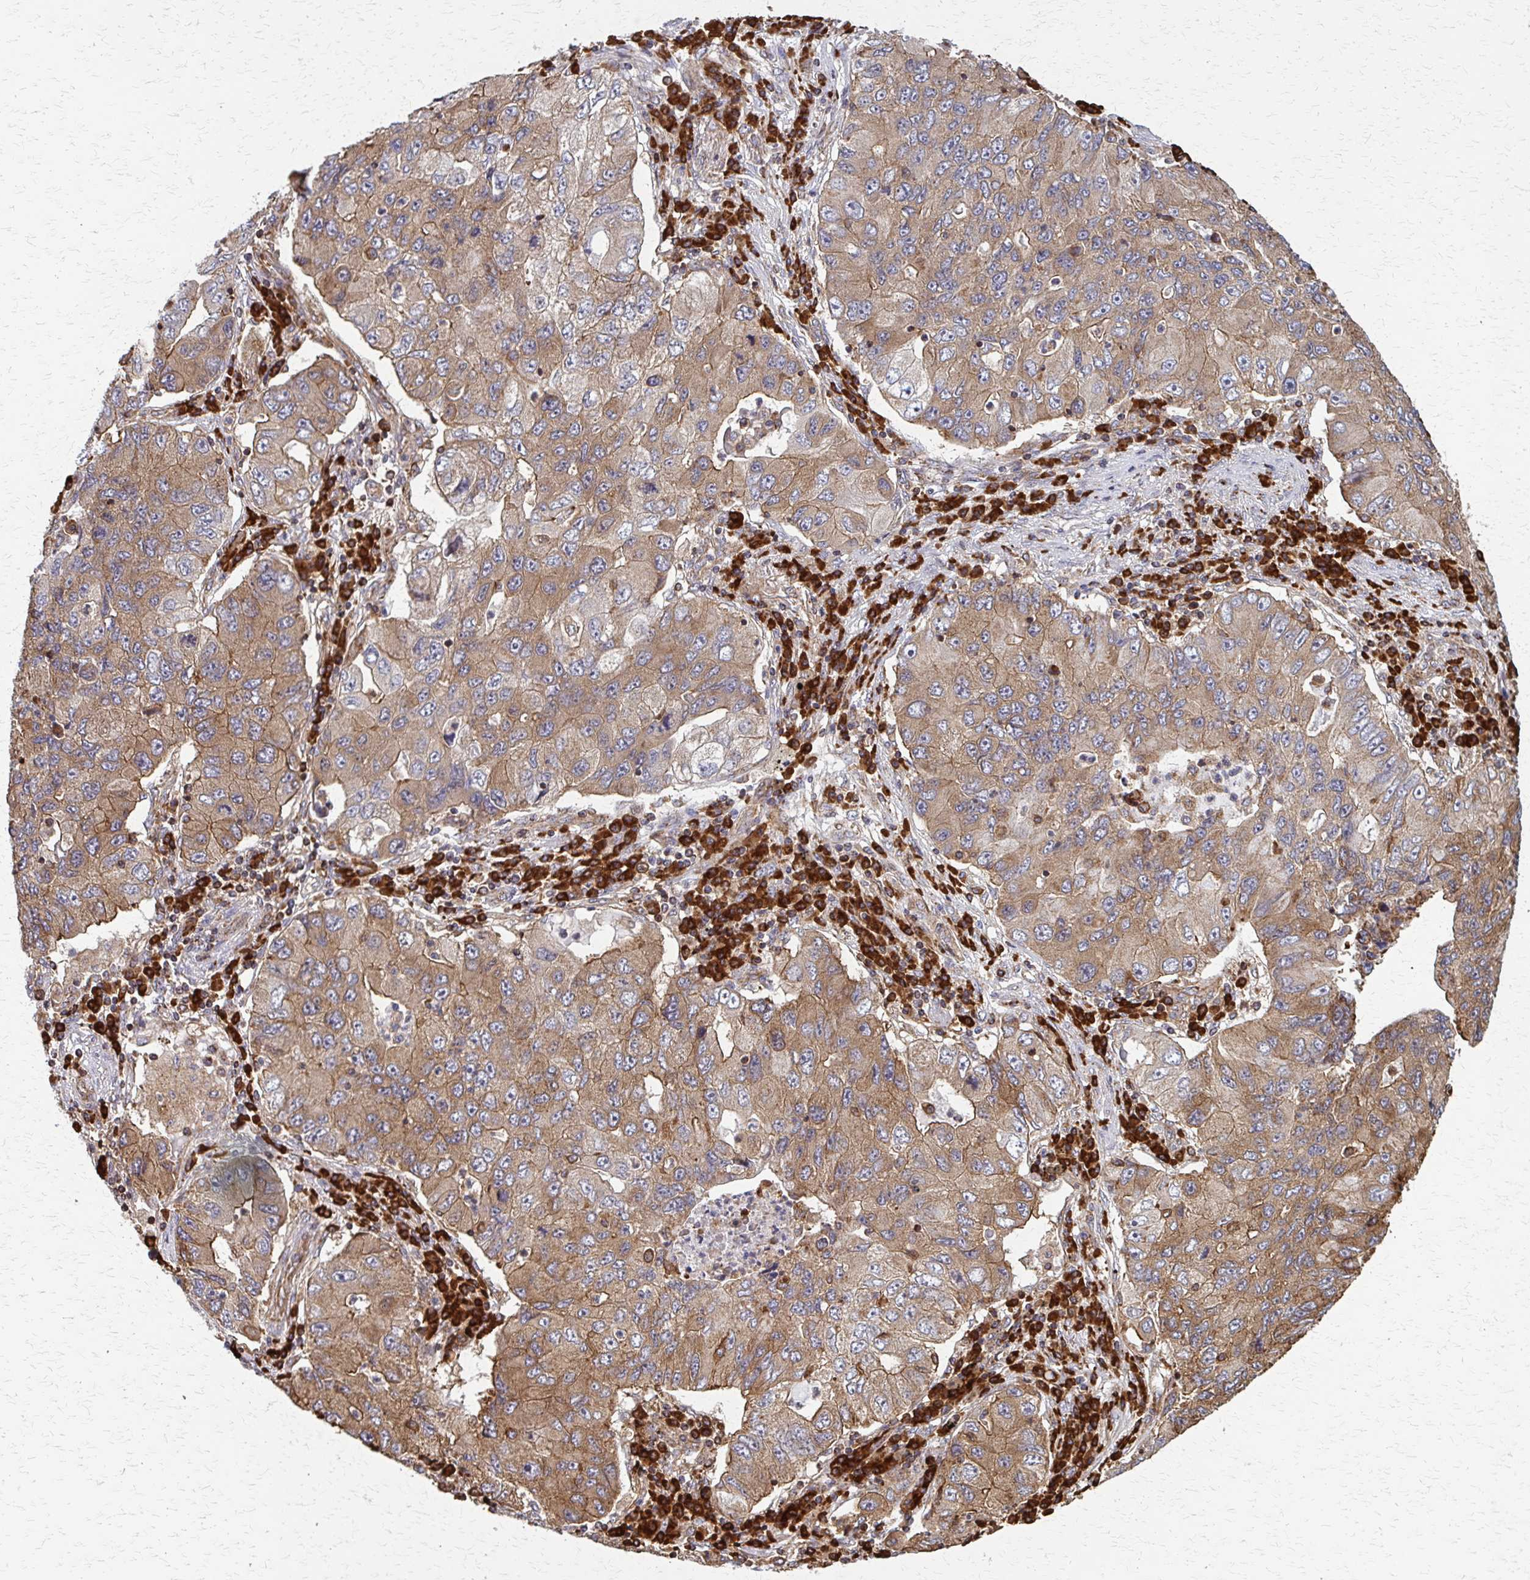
{"staining": {"intensity": "moderate", "quantity": ">75%", "location": "cytoplasmic/membranous"}, "tissue": "lung cancer", "cell_type": "Tumor cells", "image_type": "cancer", "snomed": [{"axis": "morphology", "description": "Adenocarcinoma, NOS"}, {"axis": "morphology", "description": "Adenocarcinoma, metastatic, NOS"}, {"axis": "topography", "description": "Lymph node"}, {"axis": "topography", "description": "Lung"}], "caption": "Lung metastatic adenocarcinoma stained with DAB (3,3'-diaminobenzidine) IHC shows medium levels of moderate cytoplasmic/membranous positivity in approximately >75% of tumor cells.", "gene": "EEF2", "patient": {"sex": "female", "age": 54}}